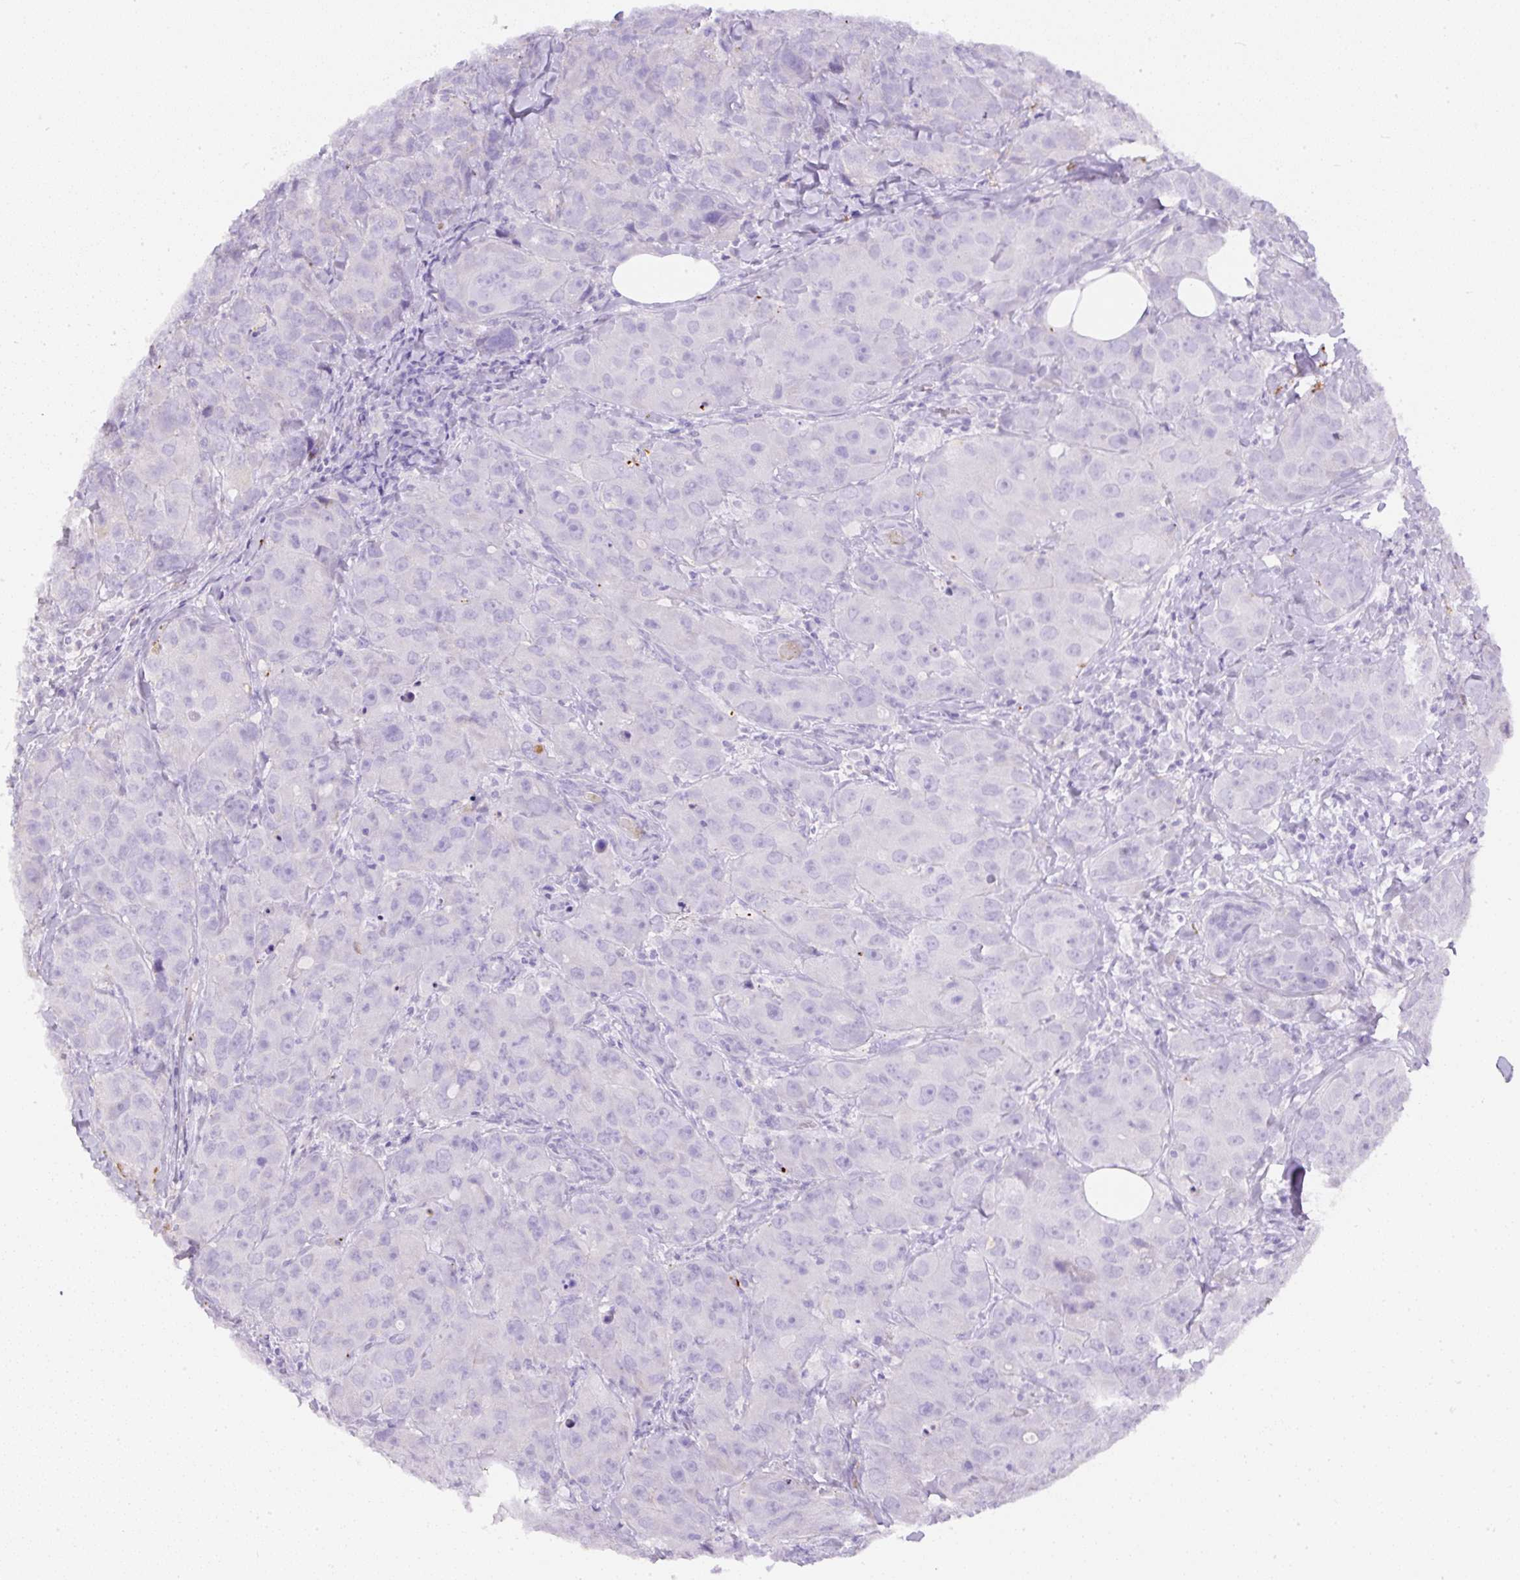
{"staining": {"intensity": "negative", "quantity": "none", "location": "none"}, "tissue": "breast cancer", "cell_type": "Tumor cells", "image_type": "cancer", "snomed": [{"axis": "morphology", "description": "Duct carcinoma"}, {"axis": "topography", "description": "Breast"}], "caption": "High power microscopy histopathology image of an immunohistochemistry (IHC) micrograph of breast cancer, revealing no significant expression in tumor cells.", "gene": "APCS", "patient": {"sex": "female", "age": 43}}